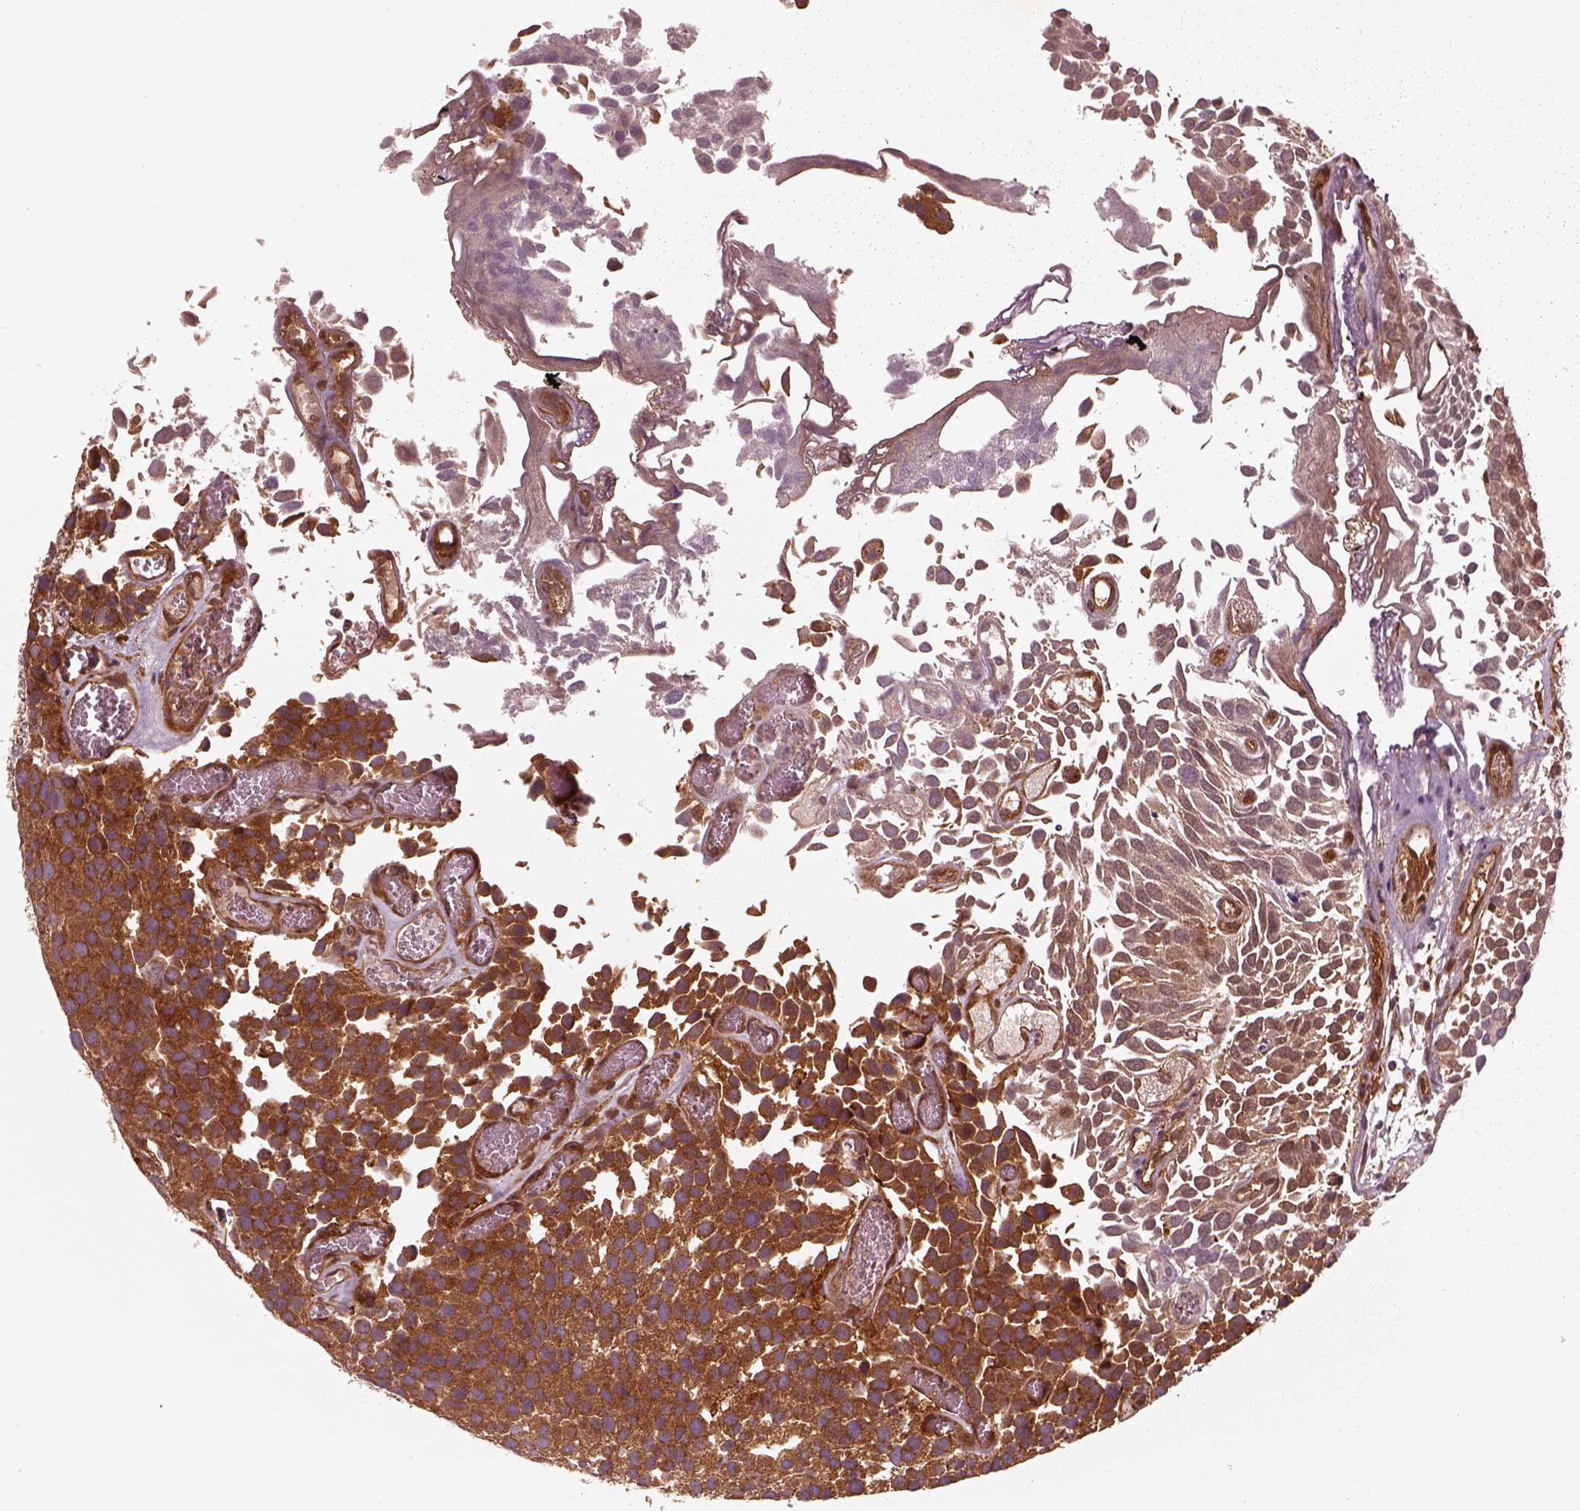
{"staining": {"intensity": "strong", "quantity": "25%-75%", "location": "cytoplasmic/membranous"}, "tissue": "urothelial cancer", "cell_type": "Tumor cells", "image_type": "cancer", "snomed": [{"axis": "morphology", "description": "Urothelial carcinoma, Low grade"}, {"axis": "topography", "description": "Urinary bladder"}], "caption": "Immunohistochemistry (IHC) histopathology image of human urothelial cancer stained for a protein (brown), which shows high levels of strong cytoplasmic/membranous staining in approximately 25%-75% of tumor cells.", "gene": "WASHC2A", "patient": {"sex": "female", "age": 69}}